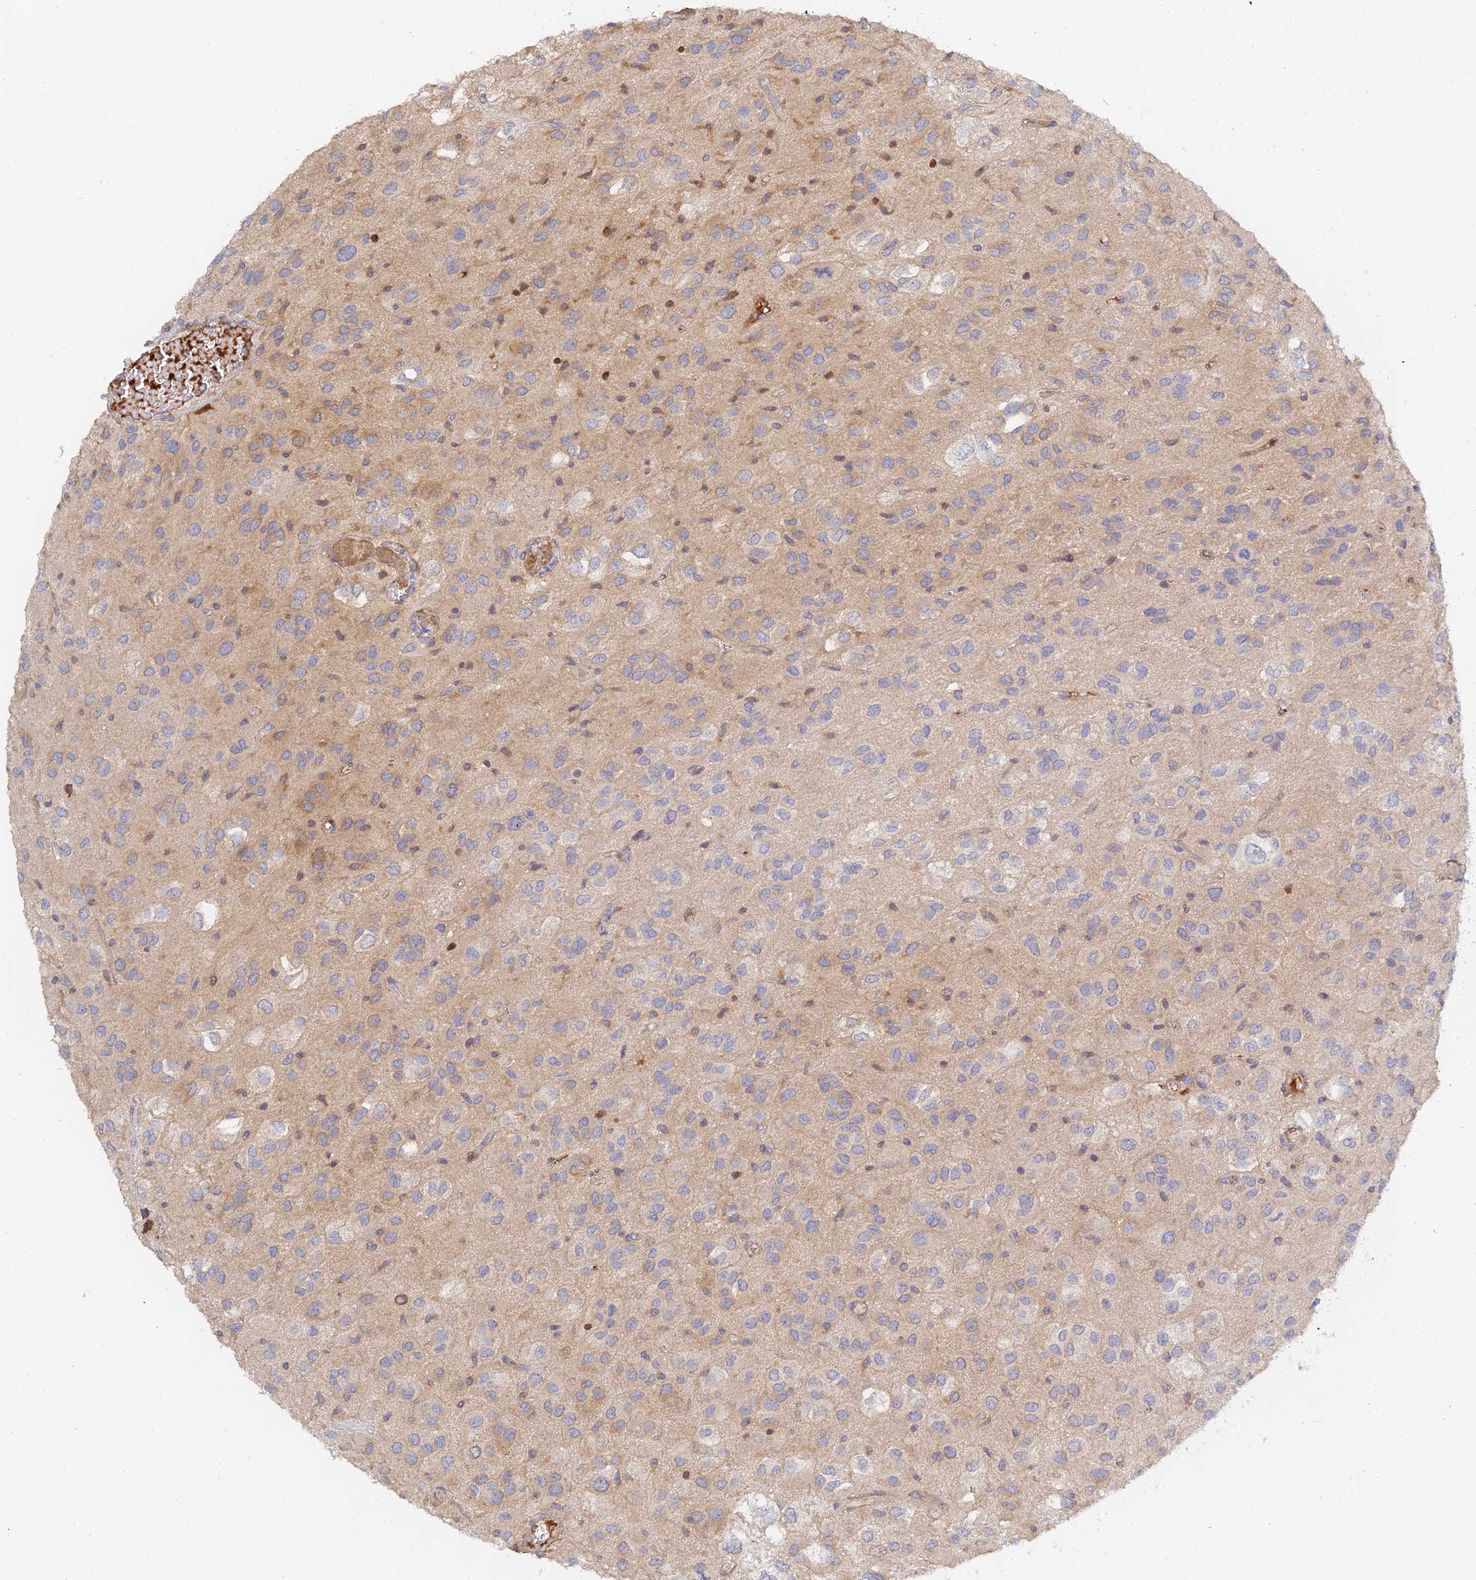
{"staining": {"intensity": "weak", "quantity": "<25%", "location": "cytoplasmic/membranous"}, "tissue": "glioma", "cell_type": "Tumor cells", "image_type": "cancer", "snomed": [{"axis": "morphology", "description": "Glioma, malignant, Low grade"}, {"axis": "topography", "description": "Brain"}], "caption": "This photomicrograph is of glioma stained with IHC to label a protein in brown with the nuclei are counter-stained blue. There is no expression in tumor cells. Brightfield microscopy of immunohistochemistry (IHC) stained with DAB (3,3'-diaminobenzidine) (brown) and hematoxylin (blue), captured at high magnification.", "gene": "SPATA5L1", "patient": {"sex": "male", "age": 66}}